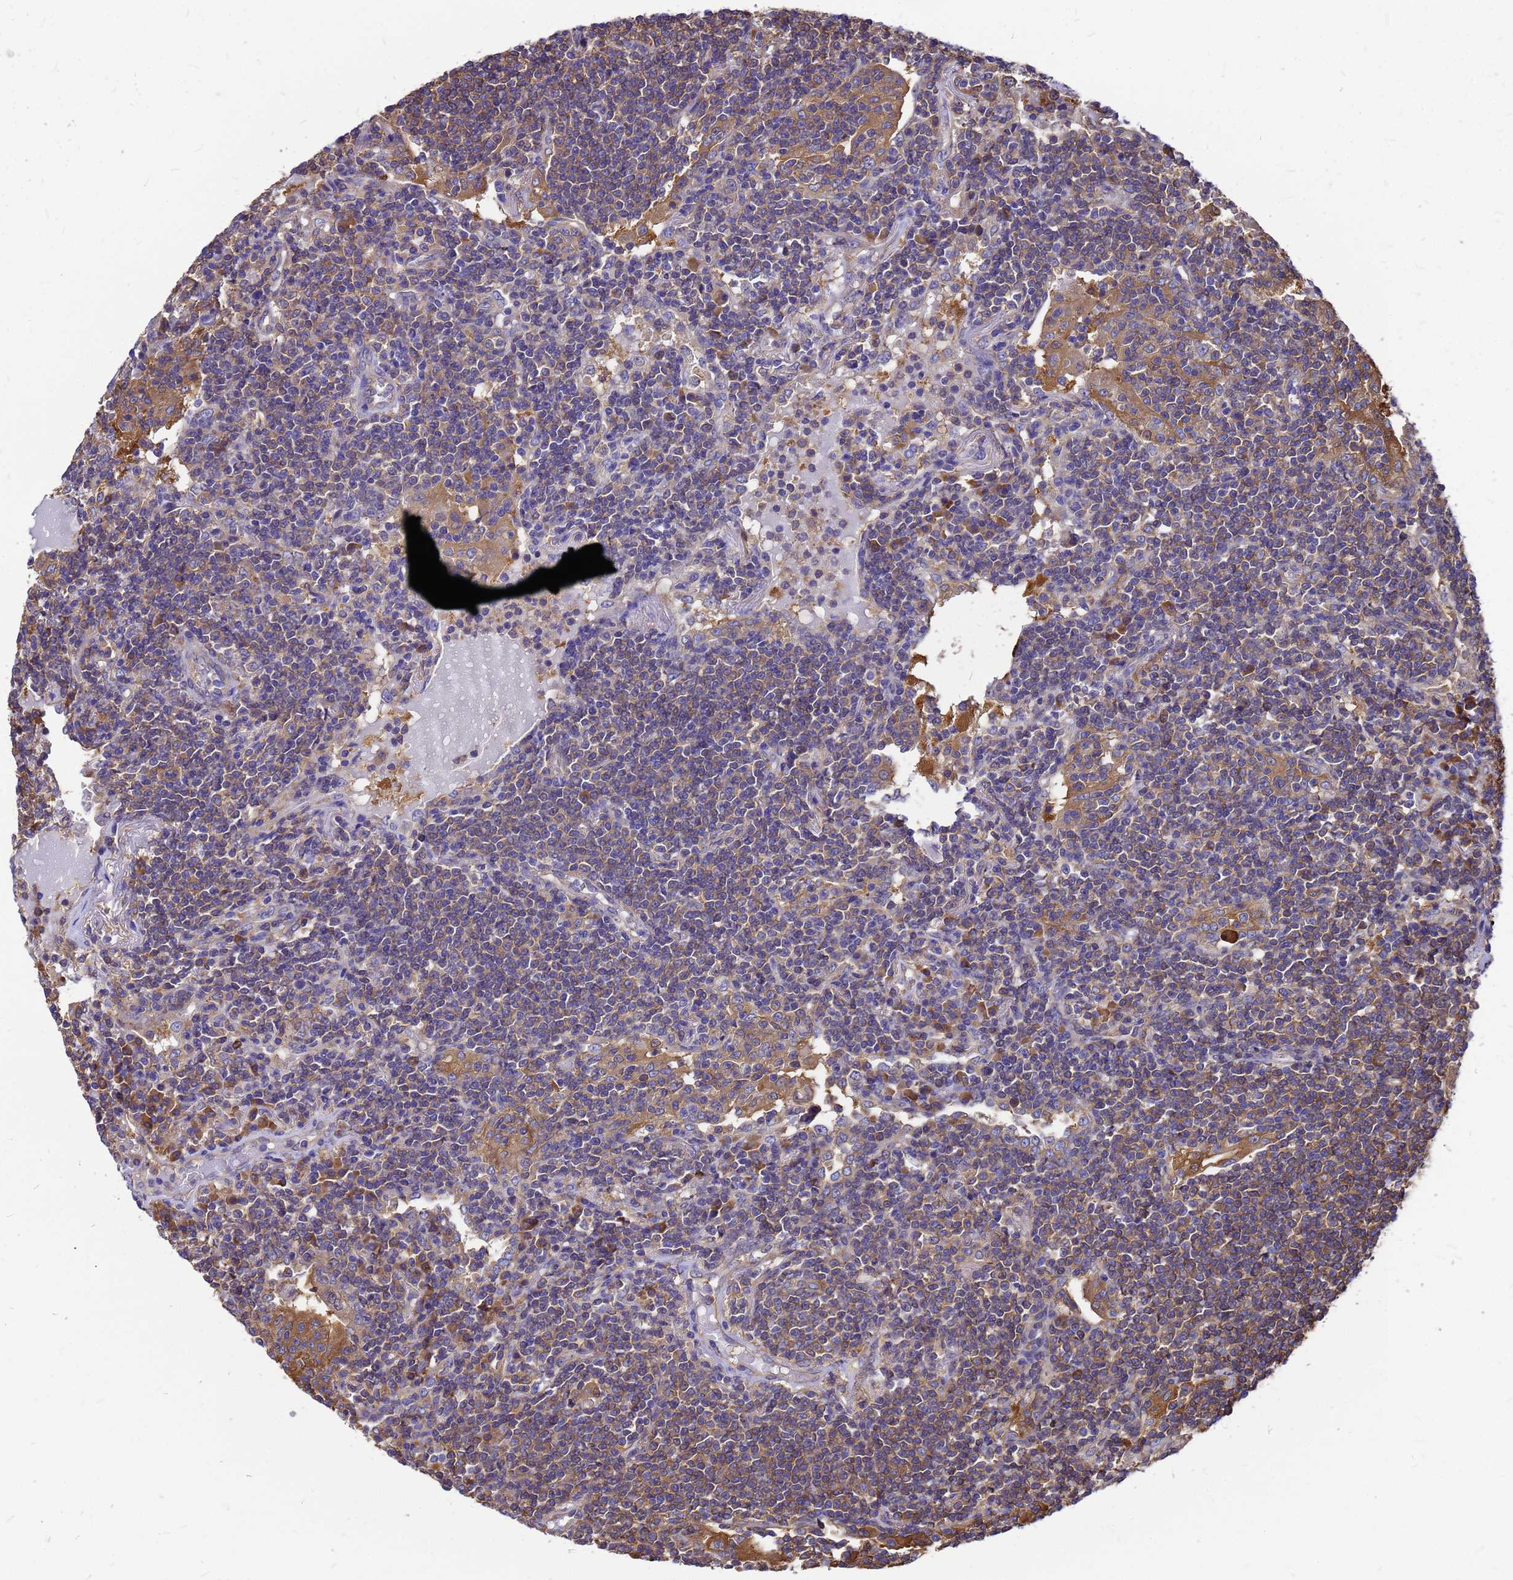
{"staining": {"intensity": "weak", "quantity": "25%-75%", "location": "cytoplasmic/membranous"}, "tissue": "lymphoma", "cell_type": "Tumor cells", "image_type": "cancer", "snomed": [{"axis": "morphology", "description": "Malignant lymphoma, non-Hodgkin's type, Low grade"}, {"axis": "topography", "description": "Lung"}], "caption": "Immunohistochemistry image of neoplastic tissue: human lymphoma stained using immunohistochemistry (IHC) demonstrates low levels of weak protein expression localized specifically in the cytoplasmic/membranous of tumor cells, appearing as a cytoplasmic/membranous brown color.", "gene": "GID4", "patient": {"sex": "female", "age": 71}}